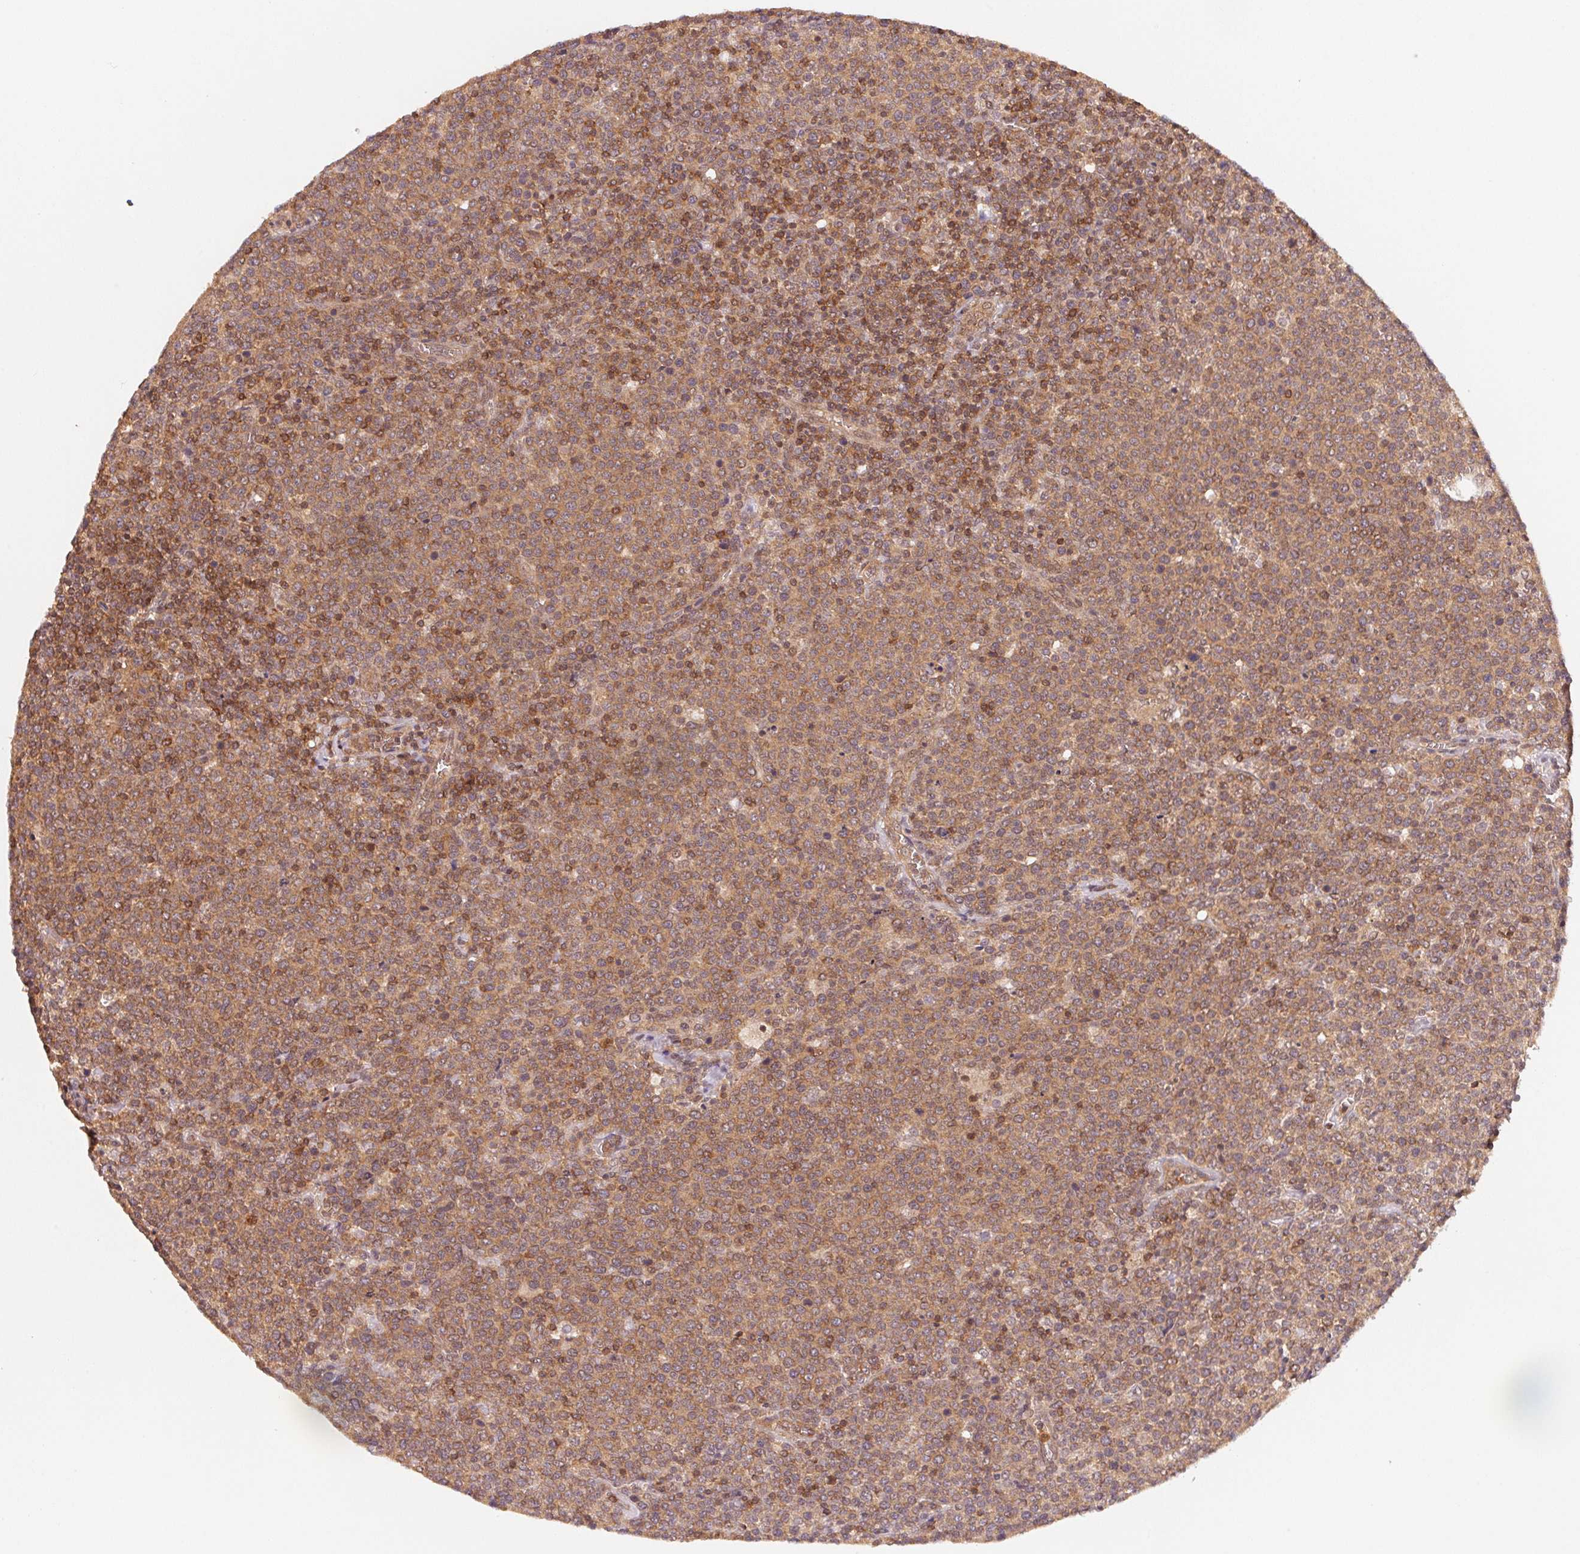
{"staining": {"intensity": "moderate", "quantity": ">75%", "location": "cytoplasmic/membranous,nuclear"}, "tissue": "lymphoma", "cell_type": "Tumor cells", "image_type": "cancer", "snomed": [{"axis": "morphology", "description": "Malignant lymphoma, non-Hodgkin's type, High grade"}, {"axis": "topography", "description": "Lymph node"}], "caption": "Malignant lymphoma, non-Hodgkin's type (high-grade) tissue exhibits moderate cytoplasmic/membranous and nuclear expression in approximately >75% of tumor cells, visualized by immunohistochemistry. (brown staining indicates protein expression, while blue staining denotes nuclei).", "gene": "CCDC102B", "patient": {"sex": "male", "age": 61}}